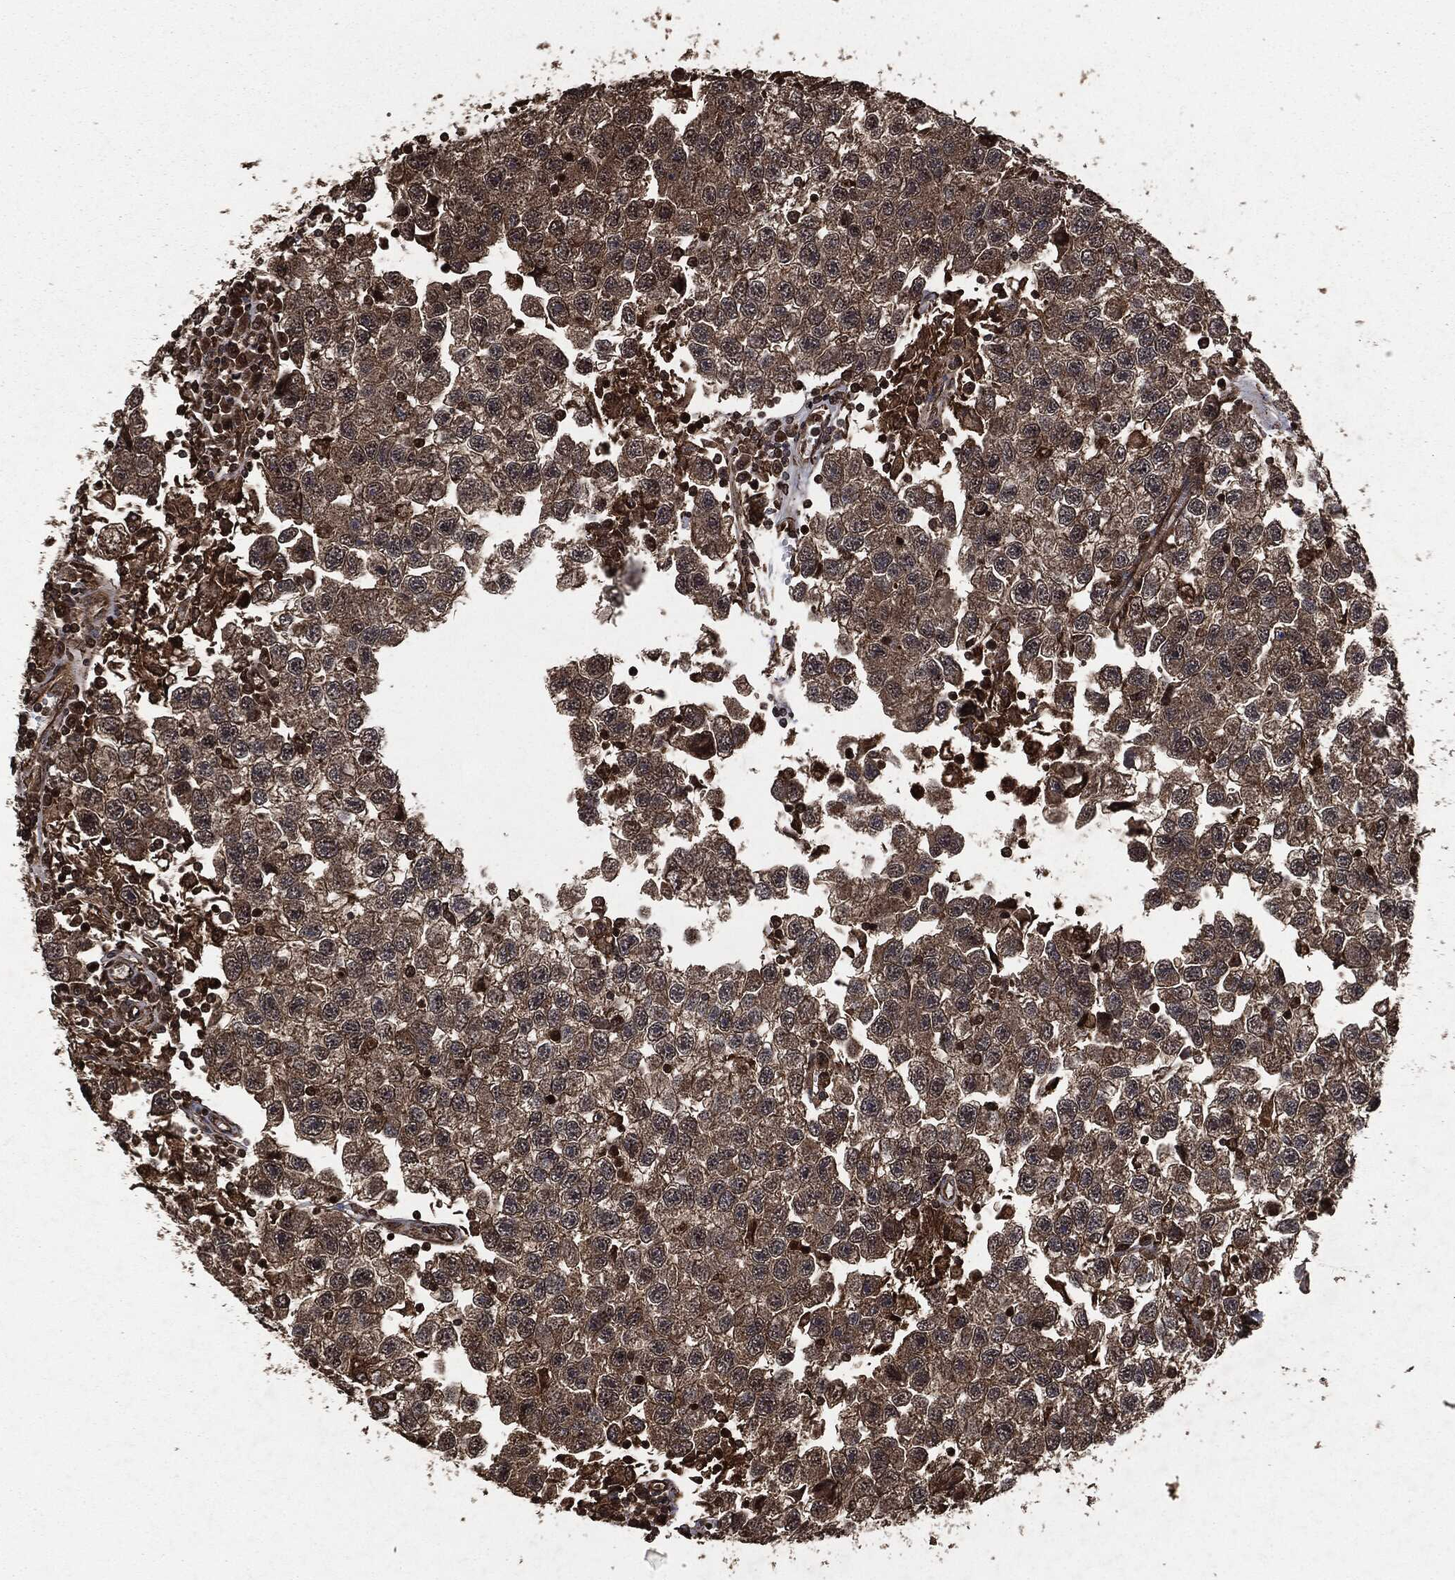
{"staining": {"intensity": "moderate", "quantity": ">75%", "location": "cytoplasmic/membranous"}, "tissue": "testis cancer", "cell_type": "Tumor cells", "image_type": "cancer", "snomed": [{"axis": "morphology", "description": "Seminoma, NOS"}, {"axis": "topography", "description": "Testis"}], "caption": "The histopathology image exhibits a brown stain indicating the presence of a protein in the cytoplasmic/membranous of tumor cells in seminoma (testis). Using DAB (3,3'-diaminobenzidine) (brown) and hematoxylin (blue) stains, captured at high magnification using brightfield microscopy.", "gene": "HRAS", "patient": {"sex": "male", "age": 26}}